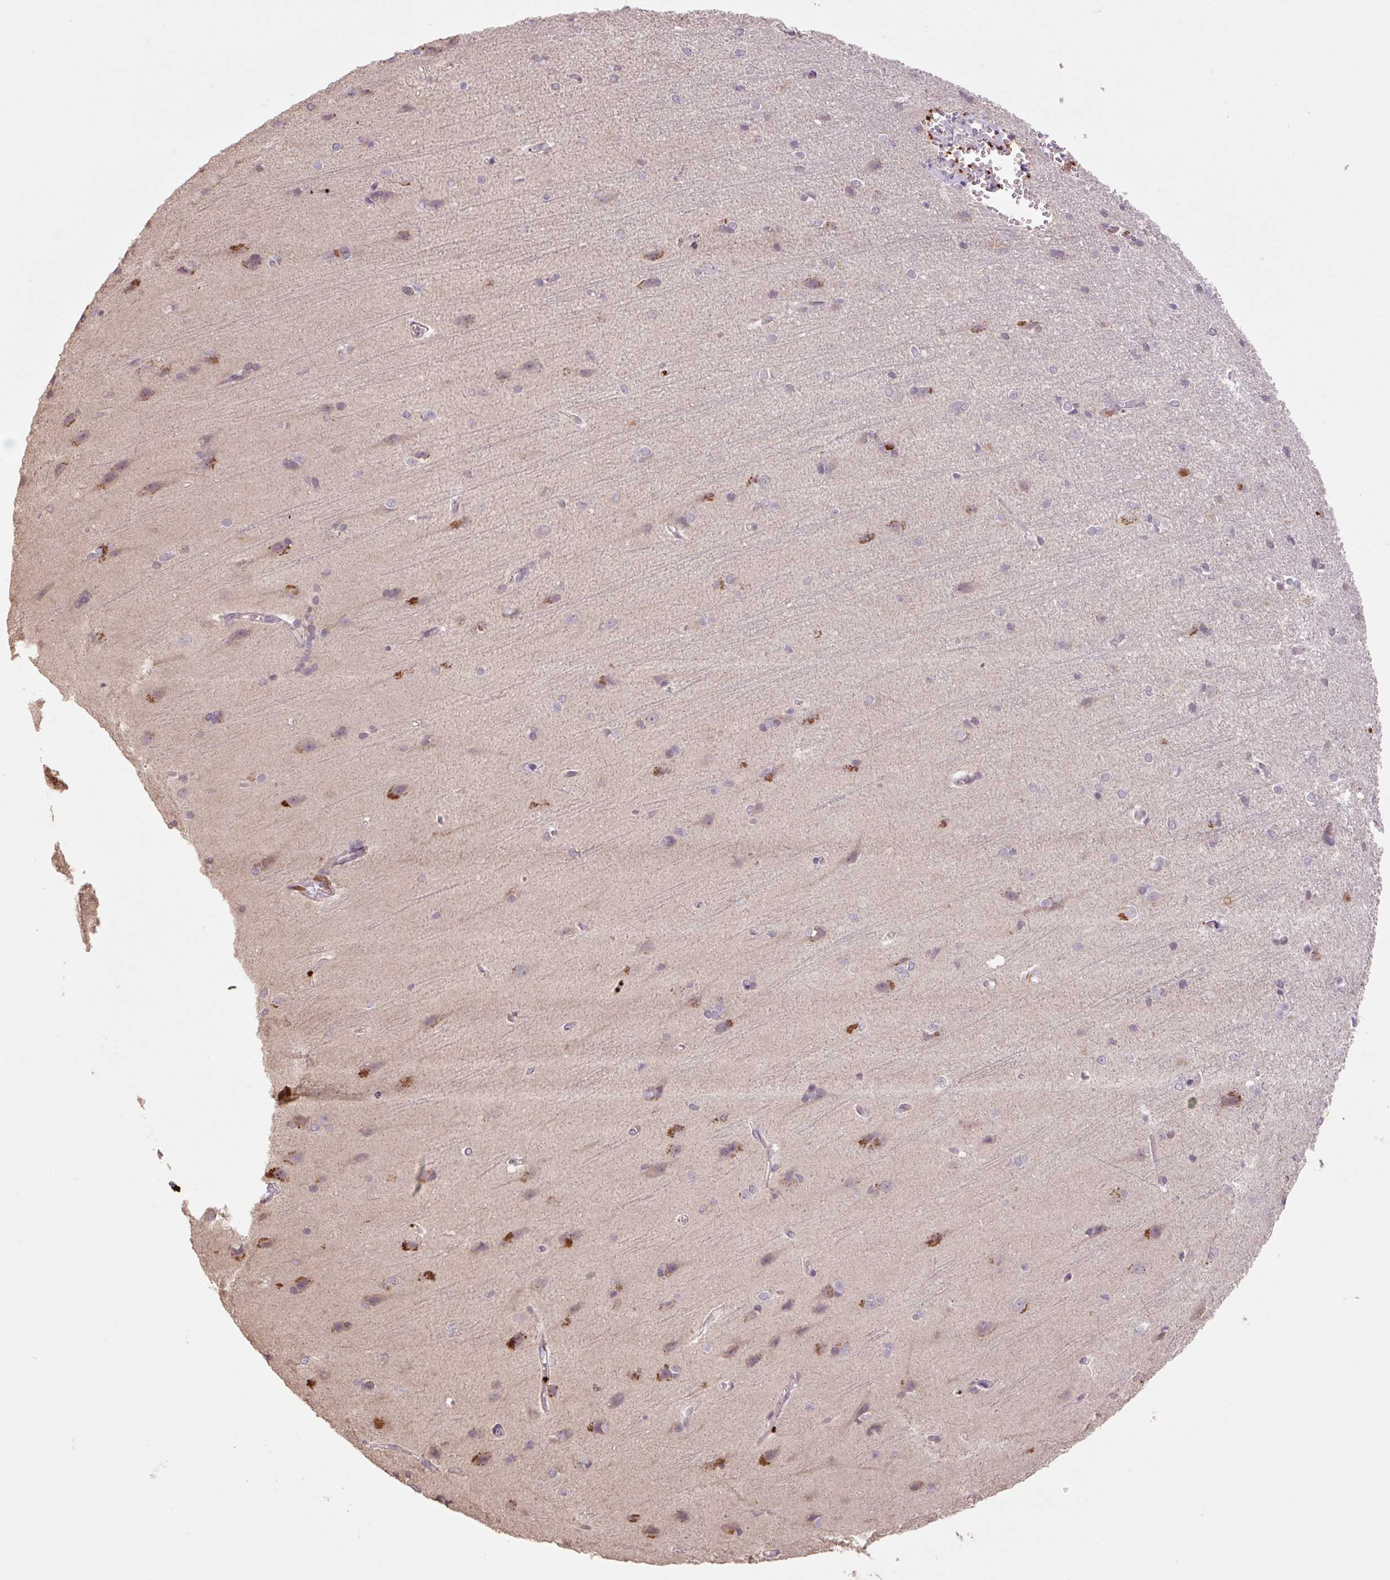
{"staining": {"intensity": "moderate", "quantity": "<25%", "location": "cytoplasmic/membranous"}, "tissue": "cerebral cortex", "cell_type": "Endothelial cells", "image_type": "normal", "snomed": [{"axis": "morphology", "description": "Normal tissue, NOS"}, {"axis": "topography", "description": "Cerebral cortex"}], "caption": "Immunohistochemical staining of unremarkable cerebral cortex displays <25% levels of moderate cytoplasmic/membranous protein staining in about <25% of endothelial cells. Using DAB (3,3'-diaminobenzidine) (brown) and hematoxylin (blue) stains, captured at high magnification using brightfield microscopy.", "gene": "TMEM160", "patient": {"sex": "male", "age": 37}}